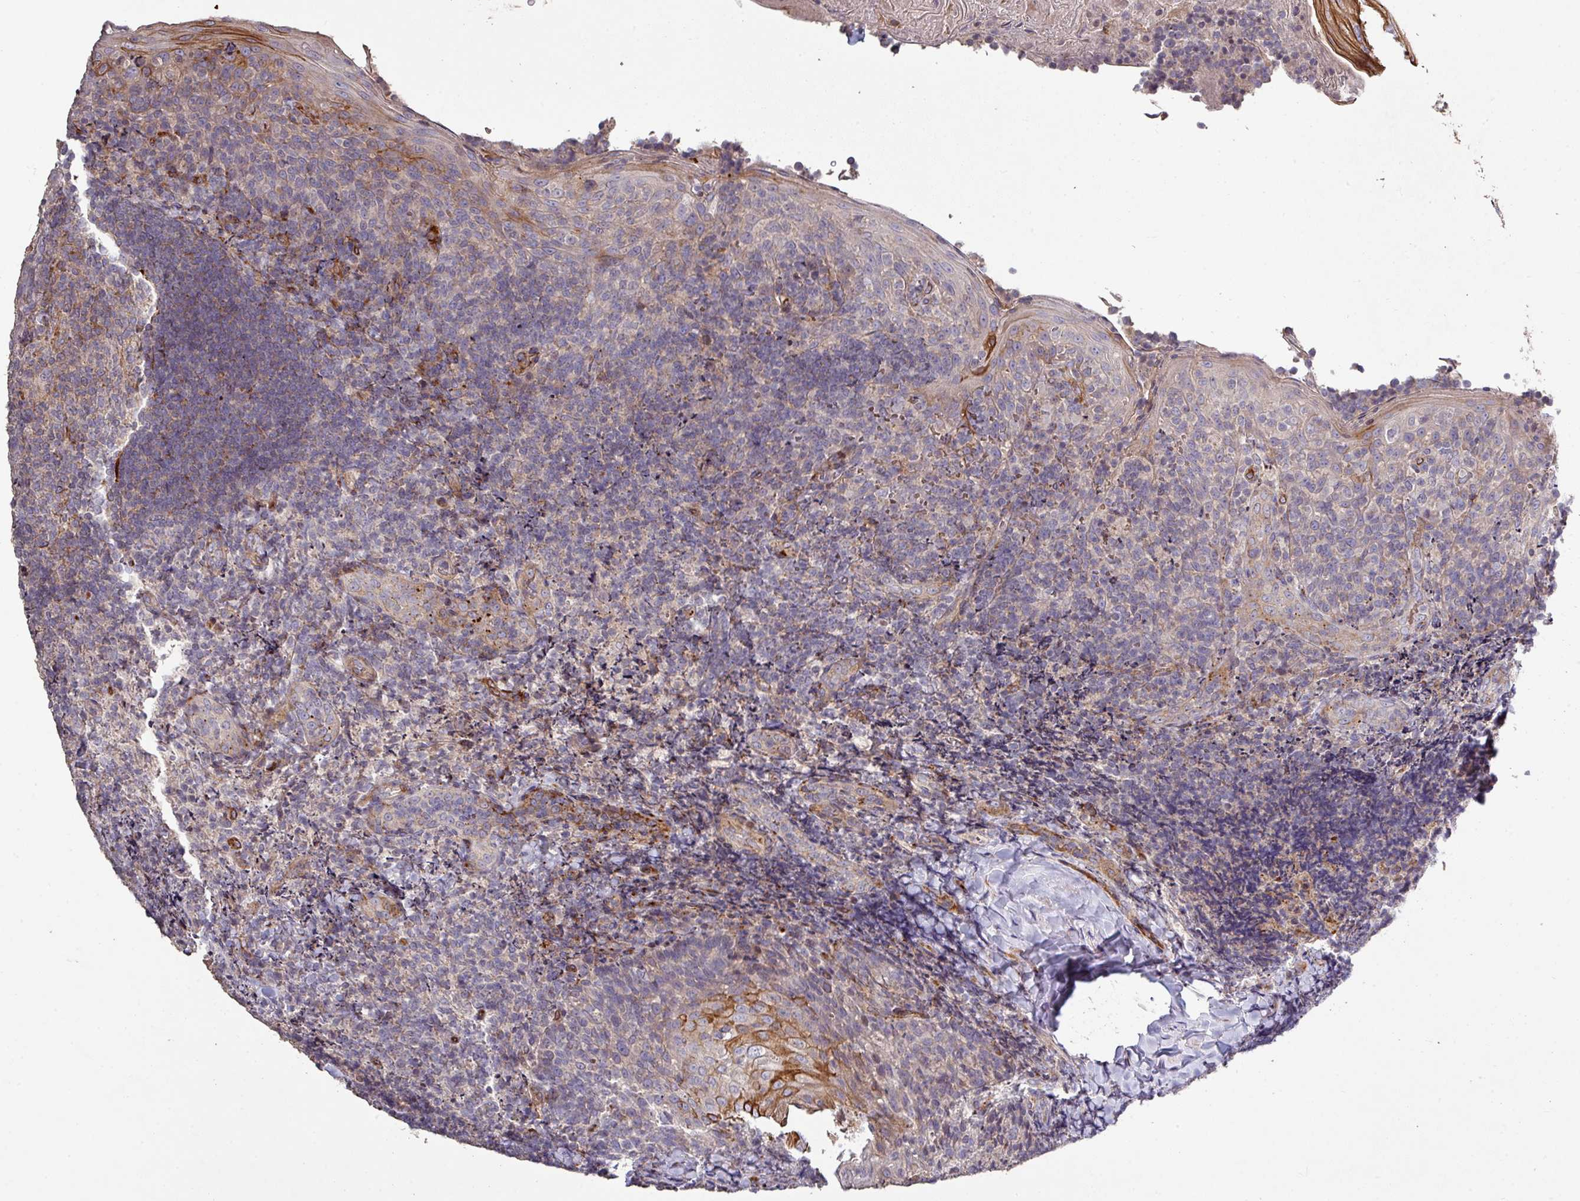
{"staining": {"intensity": "moderate", "quantity": "<25%", "location": "cytoplasmic/membranous"}, "tissue": "tonsil", "cell_type": "Germinal center cells", "image_type": "normal", "snomed": [{"axis": "morphology", "description": "Normal tissue, NOS"}, {"axis": "topography", "description": "Tonsil"}], "caption": "Unremarkable tonsil reveals moderate cytoplasmic/membranous expression in about <25% of germinal center cells, visualized by immunohistochemistry.", "gene": "RPL23A", "patient": {"sex": "female", "age": 10}}